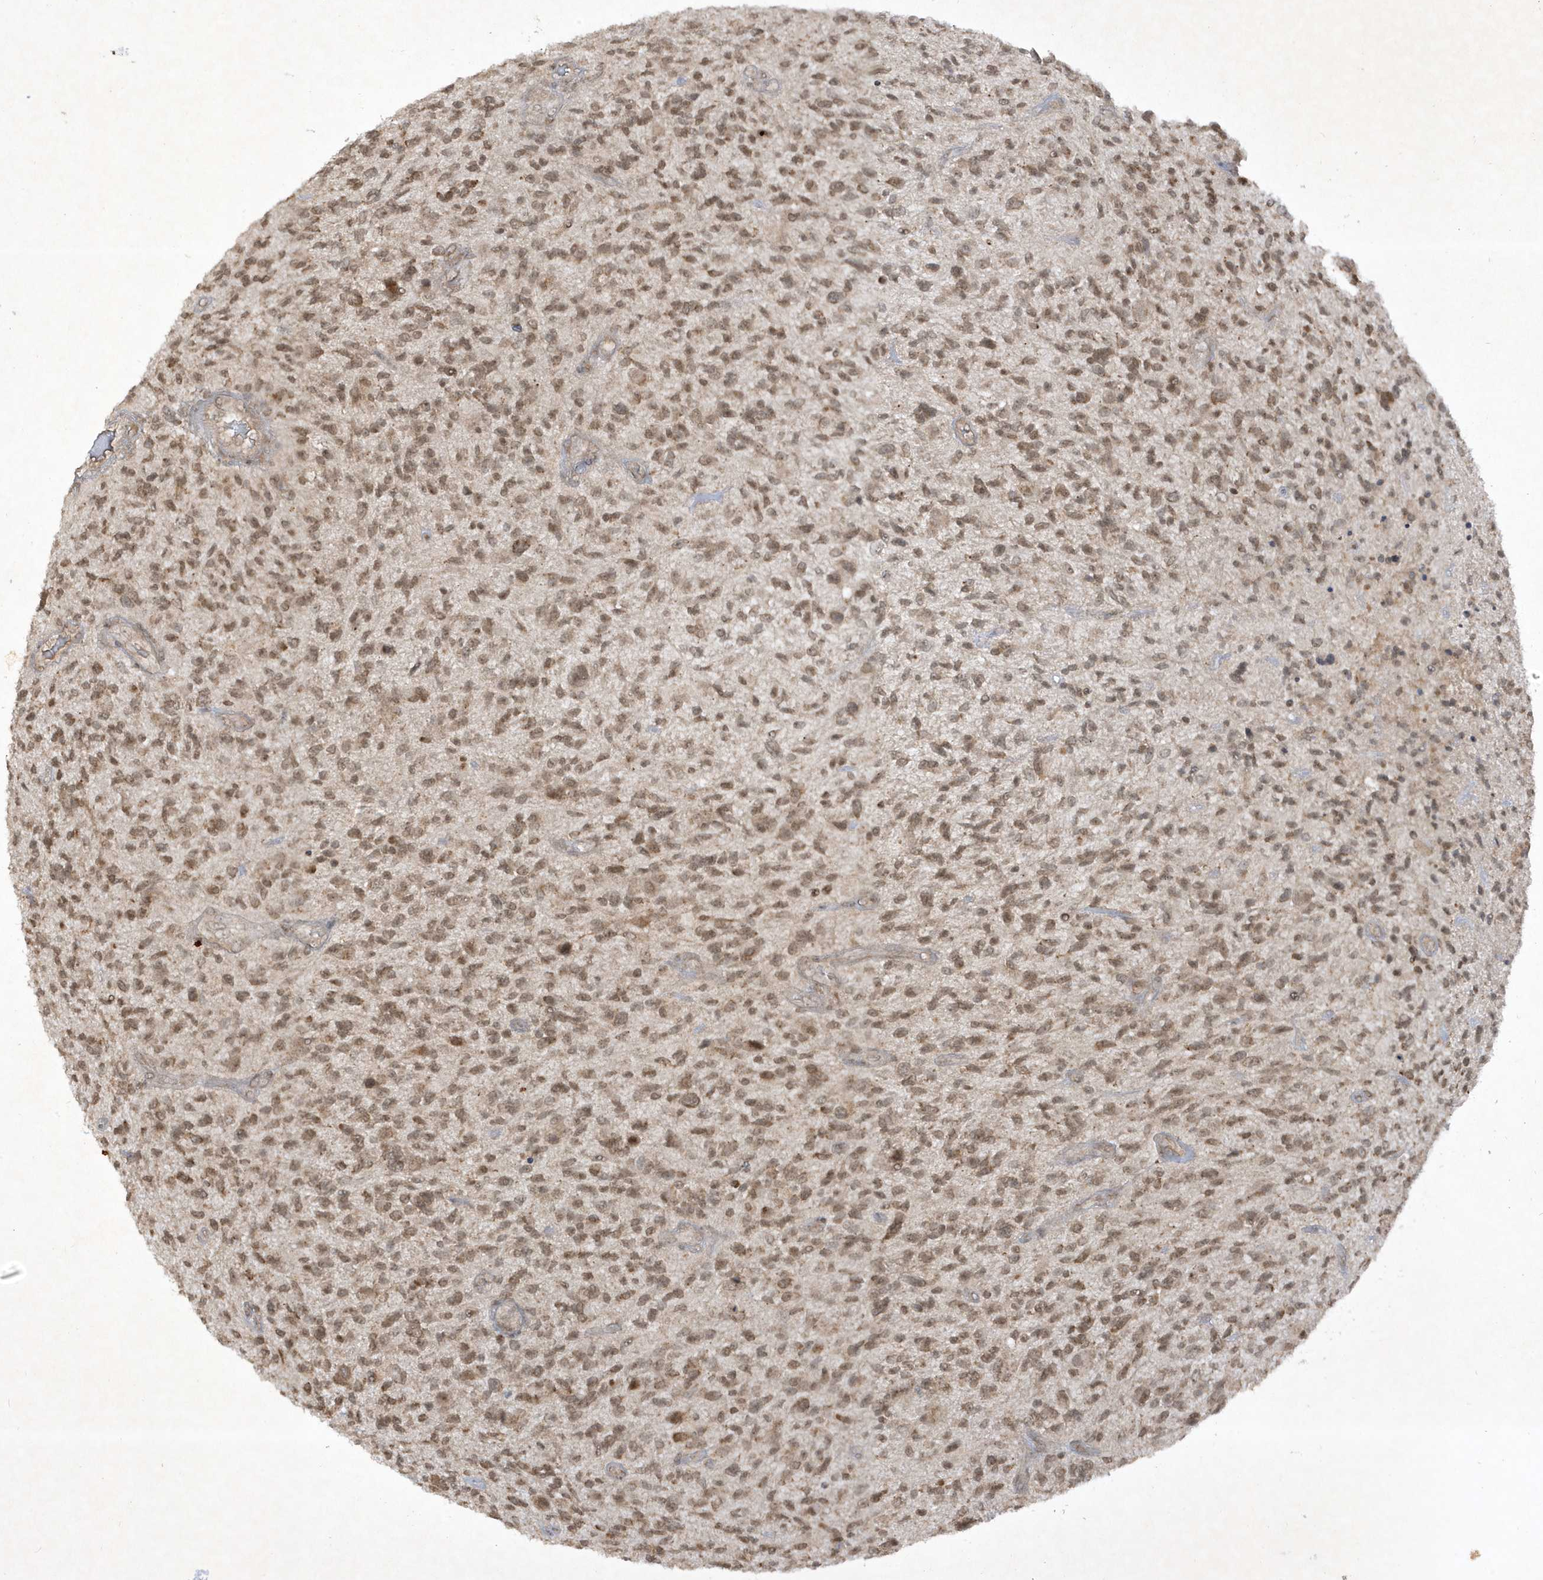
{"staining": {"intensity": "moderate", "quantity": ">75%", "location": "cytoplasmic/membranous"}, "tissue": "glioma", "cell_type": "Tumor cells", "image_type": "cancer", "snomed": [{"axis": "morphology", "description": "Glioma, malignant, High grade"}, {"axis": "topography", "description": "Brain"}], "caption": "Protein analysis of glioma tissue reveals moderate cytoplasmic/membranous positivity in approximately >75% of tumor cells.", "gene": "ZNF213", "patient": {"sex": "male", "age": 47}}